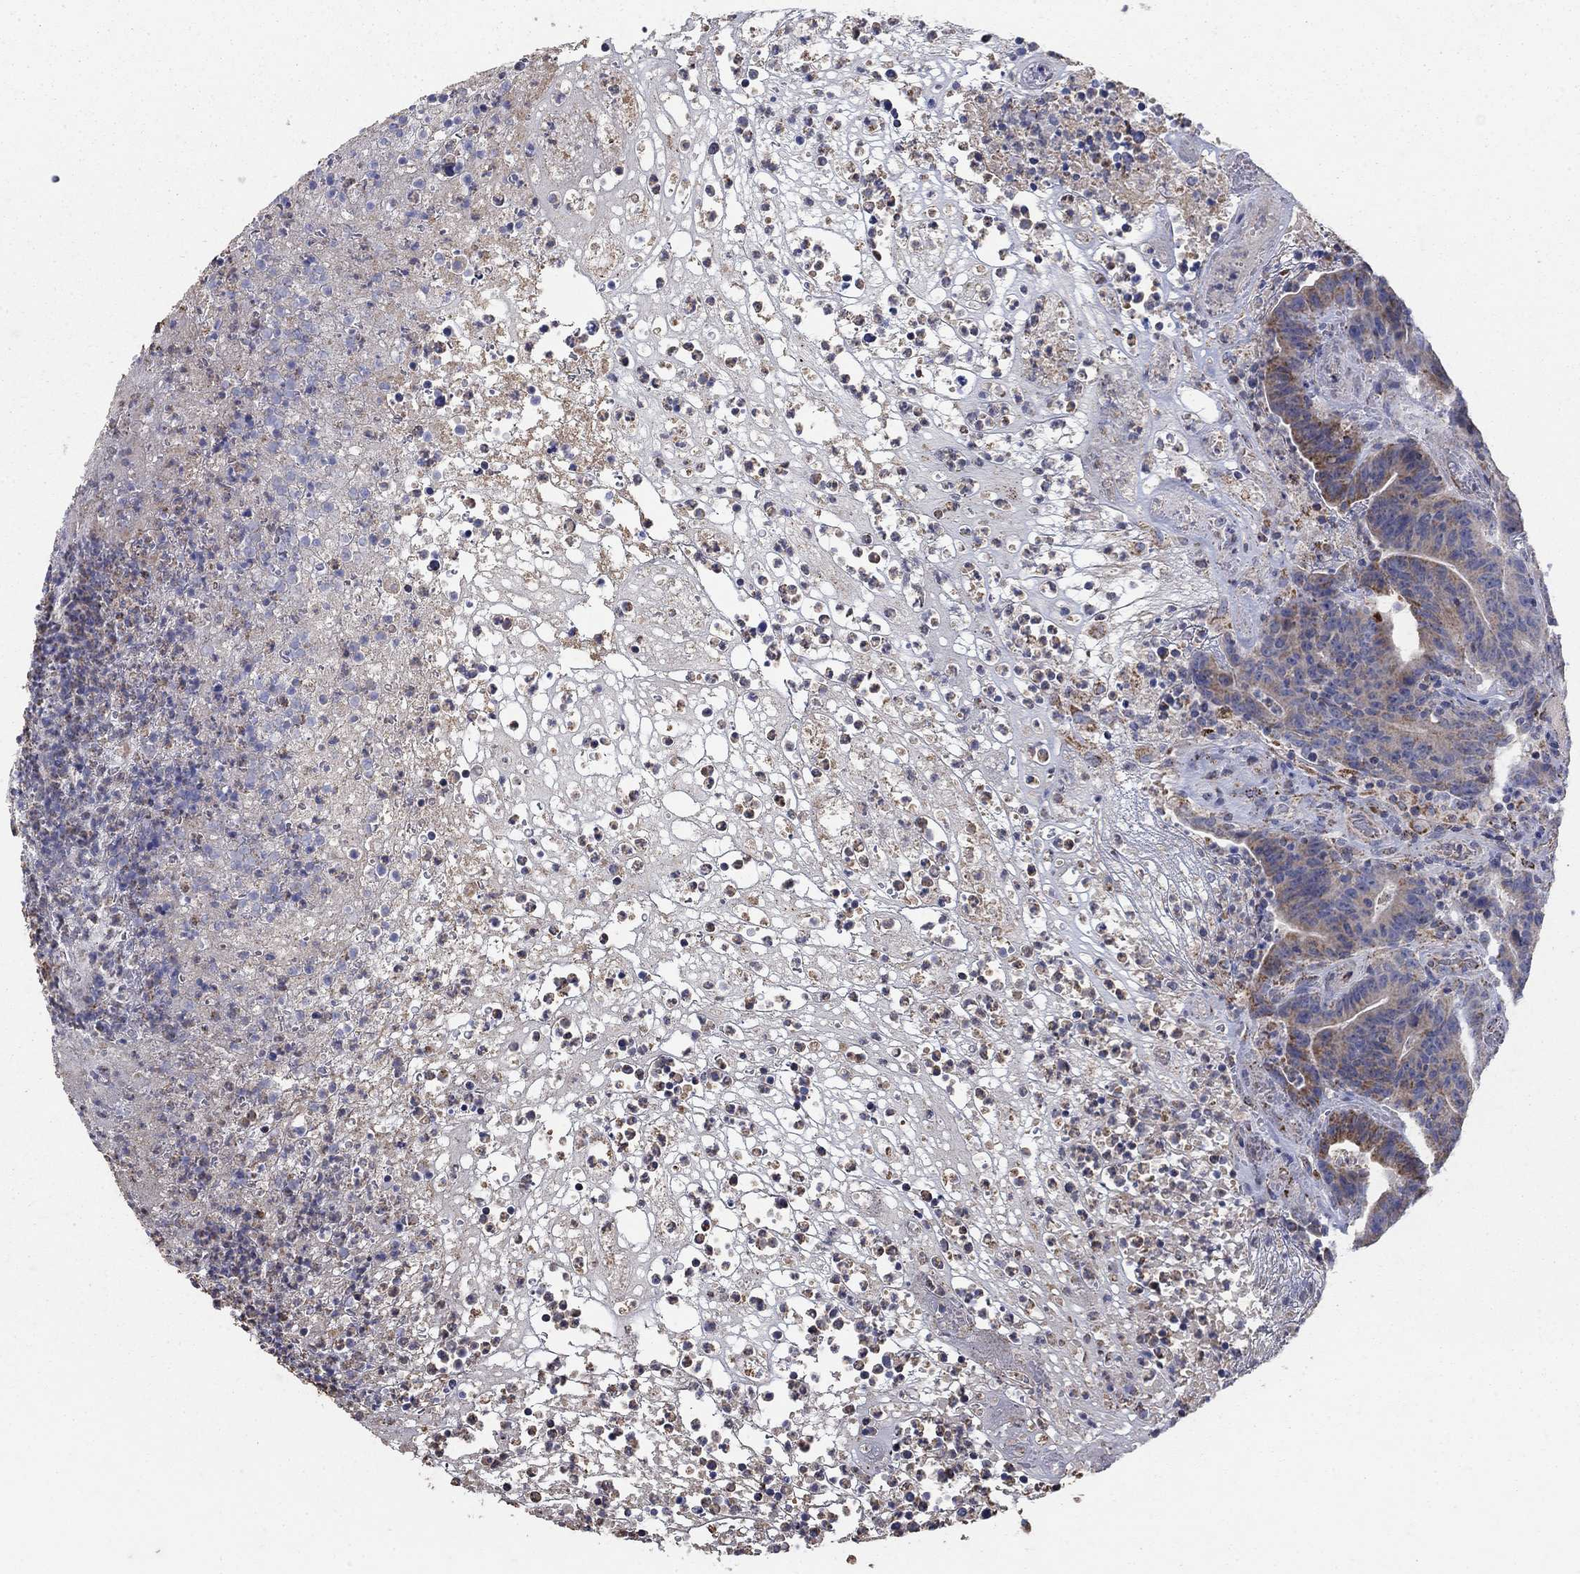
{"staining": {"intensity": "weak", "quantity": ">75%", "location": "cytoplasmic/membranous"}, "tissue": "colorectal cancer", "cell_type": "Tumor cells", "image_type": "cancer", "snomed": [{"axis": "morphology", "description": "Adenocarcinoma, NOS"}, {"axis": "topography", "description": "Colon"}], "caption": "Immunohistochemical staining of colorectal cancer shows low levels of weak cytoplasmic/membranous expression in about >75% of tumor cells.", "gene": "PNPLA2", "patient": {"sex": "female", "age": 75}}